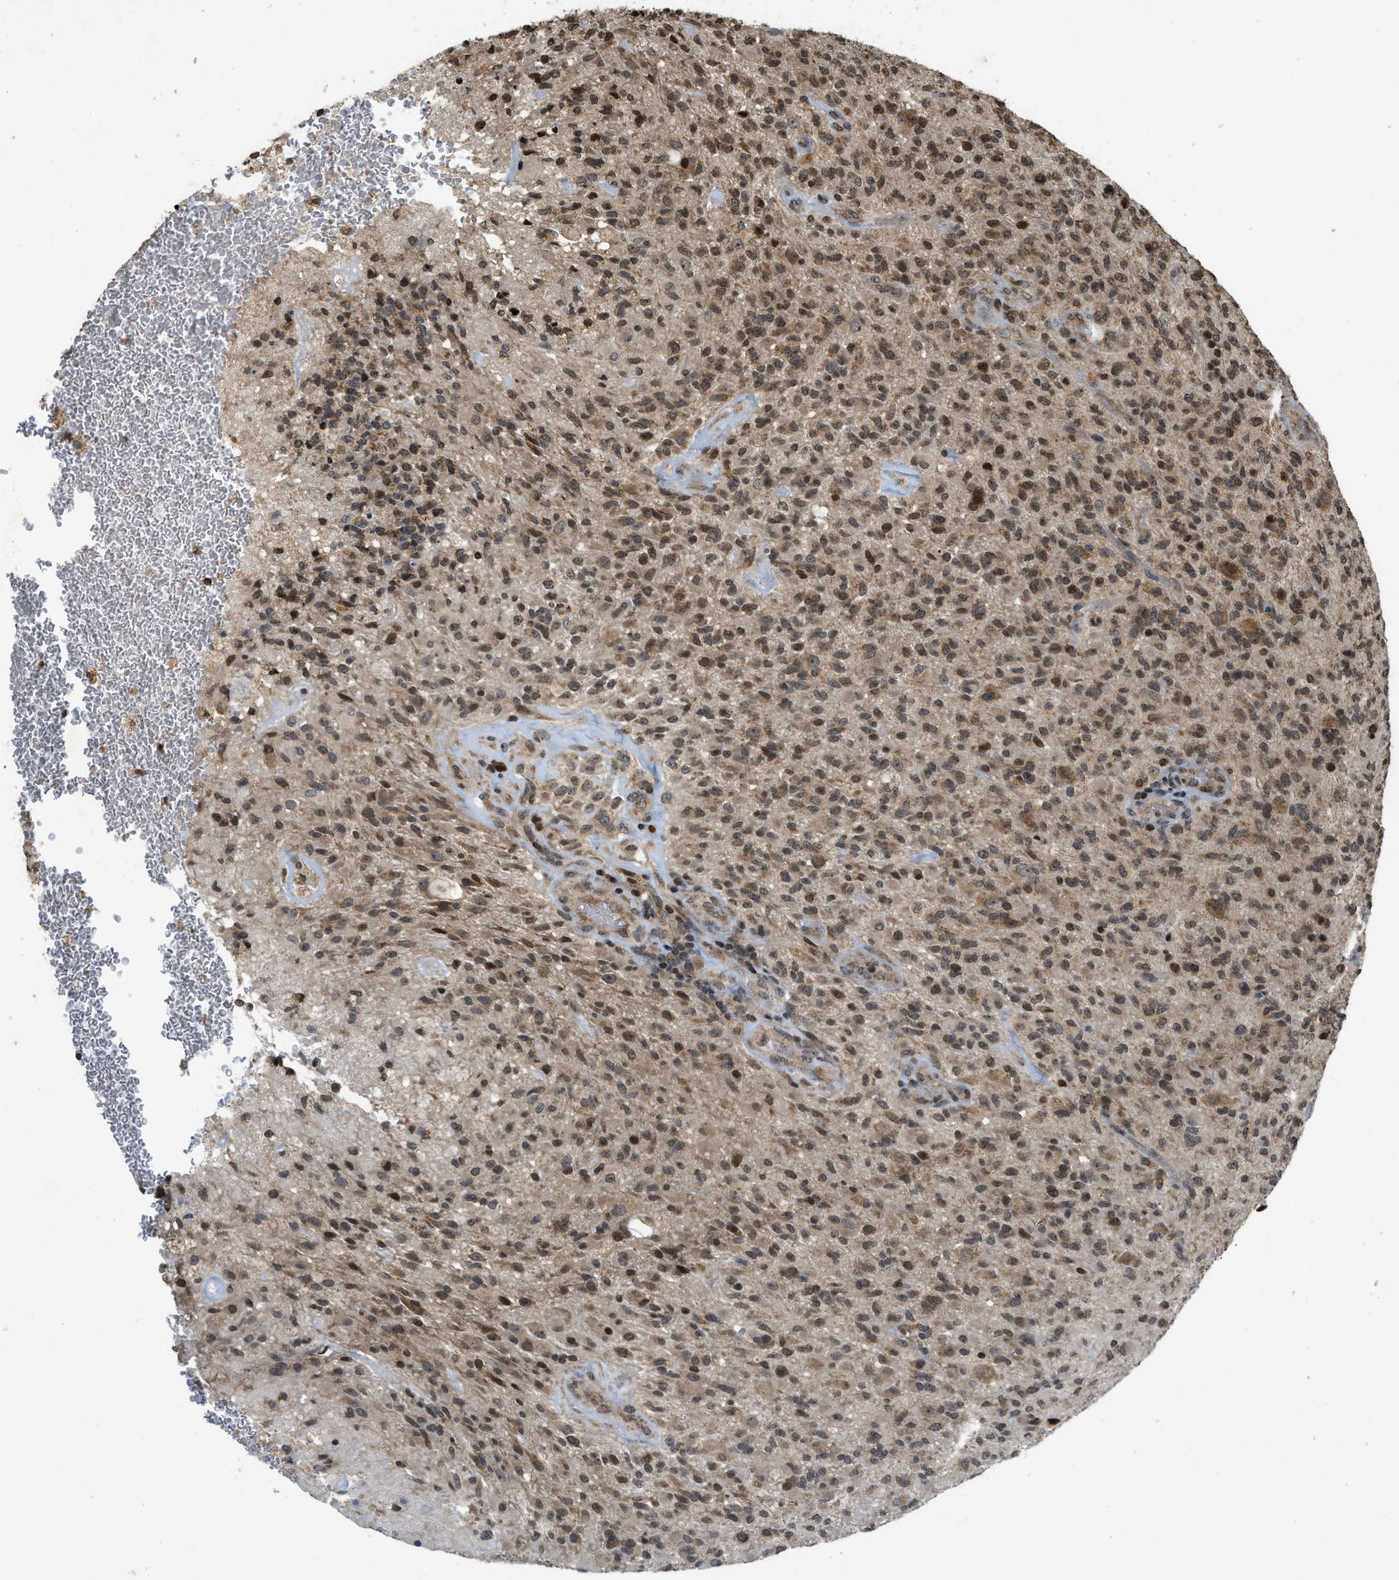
{"staining": {"intensity": "moderate", "quantity": ">75%", "location": "cytoplasmic/membranous,nuclear"}, "tissue": "glioma", "cell_type": "Tumor cells", "image_type": "cancer", "snomed": [{"axis": "morphology", "description": "Glioma, malignant, High grade"}, {"axis": "topography", "description": "Brain"}], "caption": "Immunohistochemistry of glioma displays medium levels of moderate cytoplasmic/membranous and nuclear positivity in approximately >75% of tumor cells. (DAB (3,3'-diaminobenzidine) IHC with brightfield microscopy, high magnification).", "gene": "SIAH1", "patient": {"sex": "male", "age": 71}}